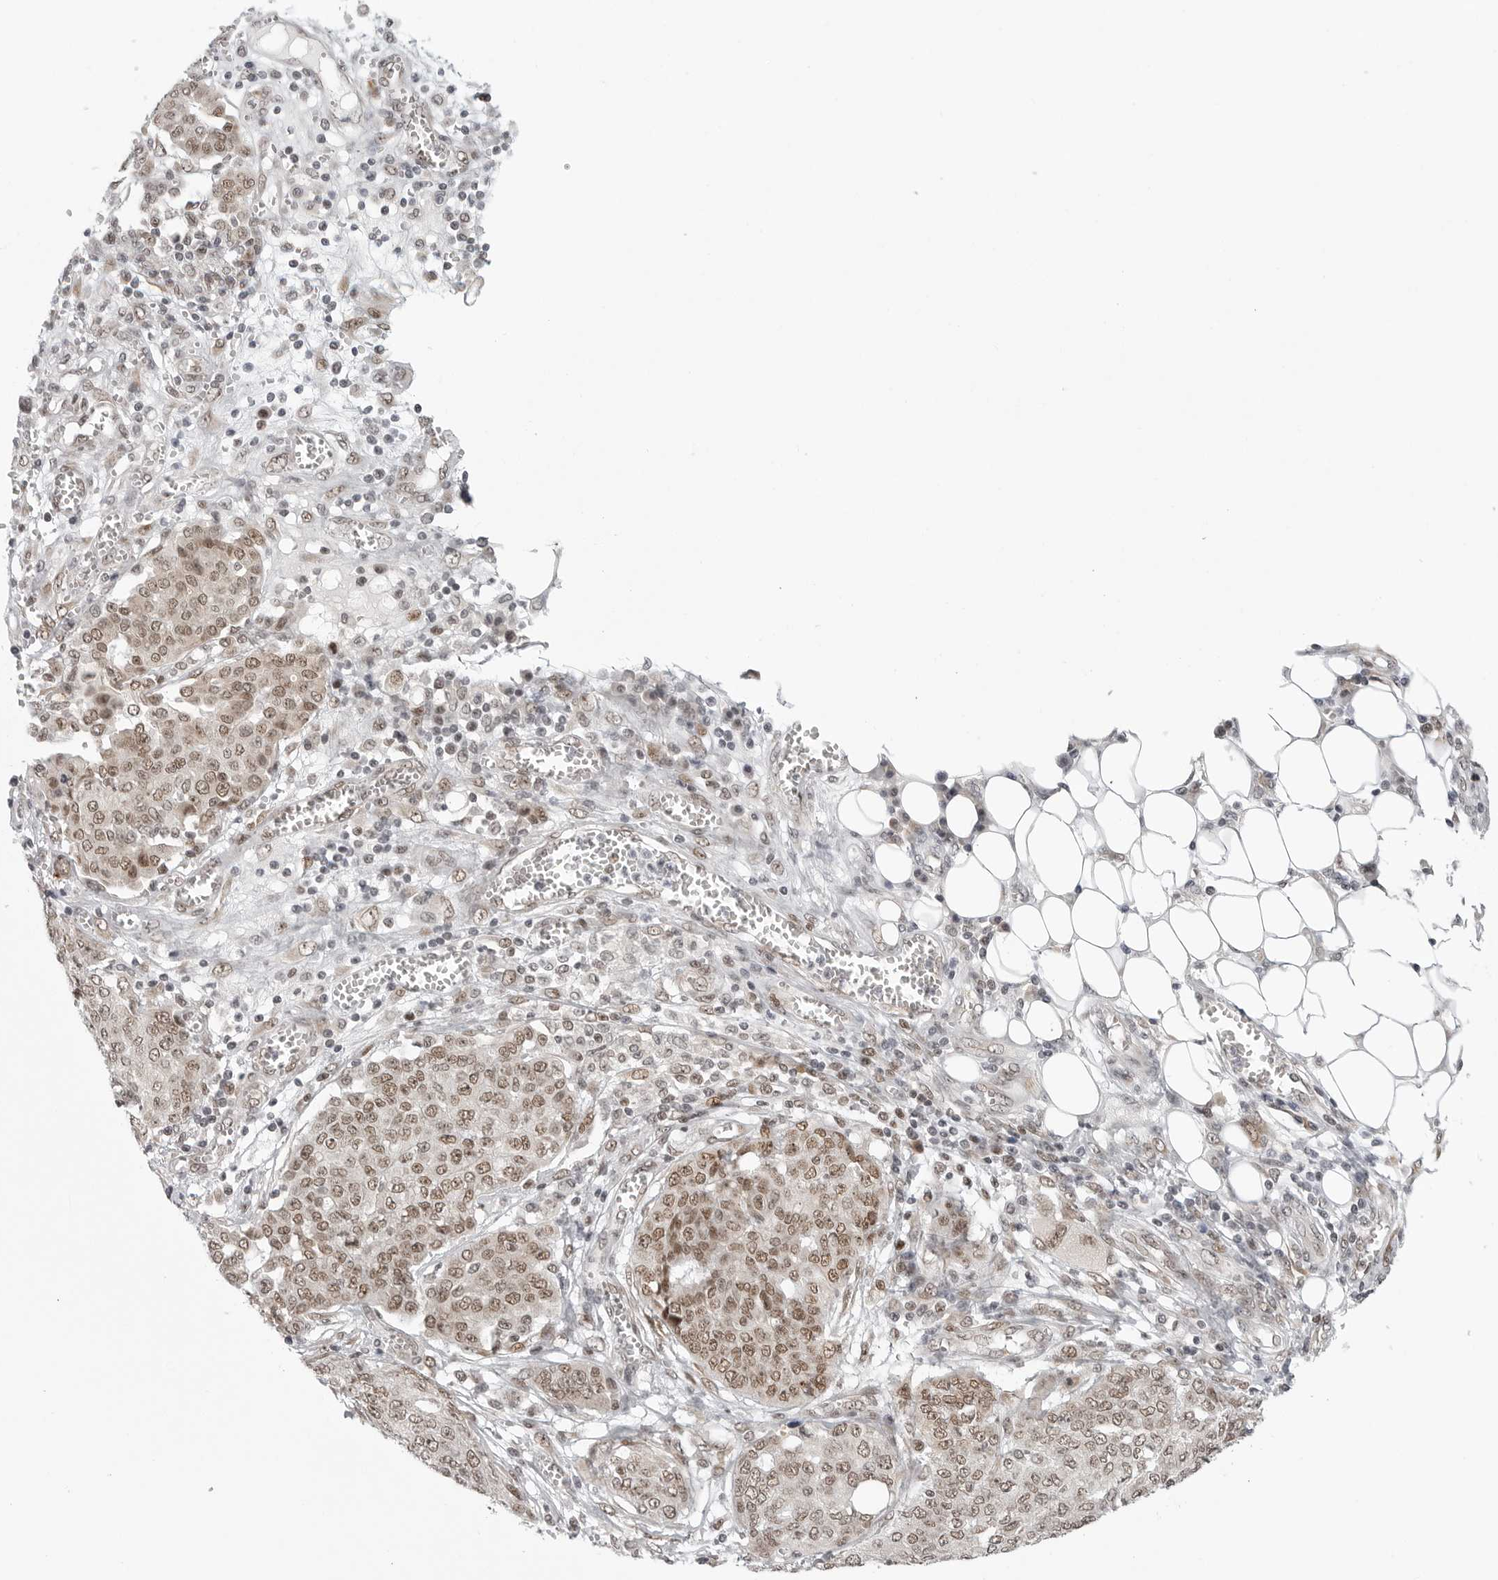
{"staining": {"intensity": "moderate", "quantity": ">75%", "location": "nuclear"}, "tissue": "ovarian cancer", "cell_type": "Tumor cells", "image_type": "cancer", "snomed": [{"axis": "morphology", "description": "Cystadenocarcinoma, serous, NOS"}, {"axis": "topography", "description": "Soft tissue"}, {"axis": "topography", "description": "Ovary"}], "caption": "This is a photomicrograph of immunohistochemistry (IHC) staining of ovarian cancer, which shows moderate staining in the nuclear of tumor cells.", "gene": "PRDM10", "patient": {"sex": "female", "age": 57}}